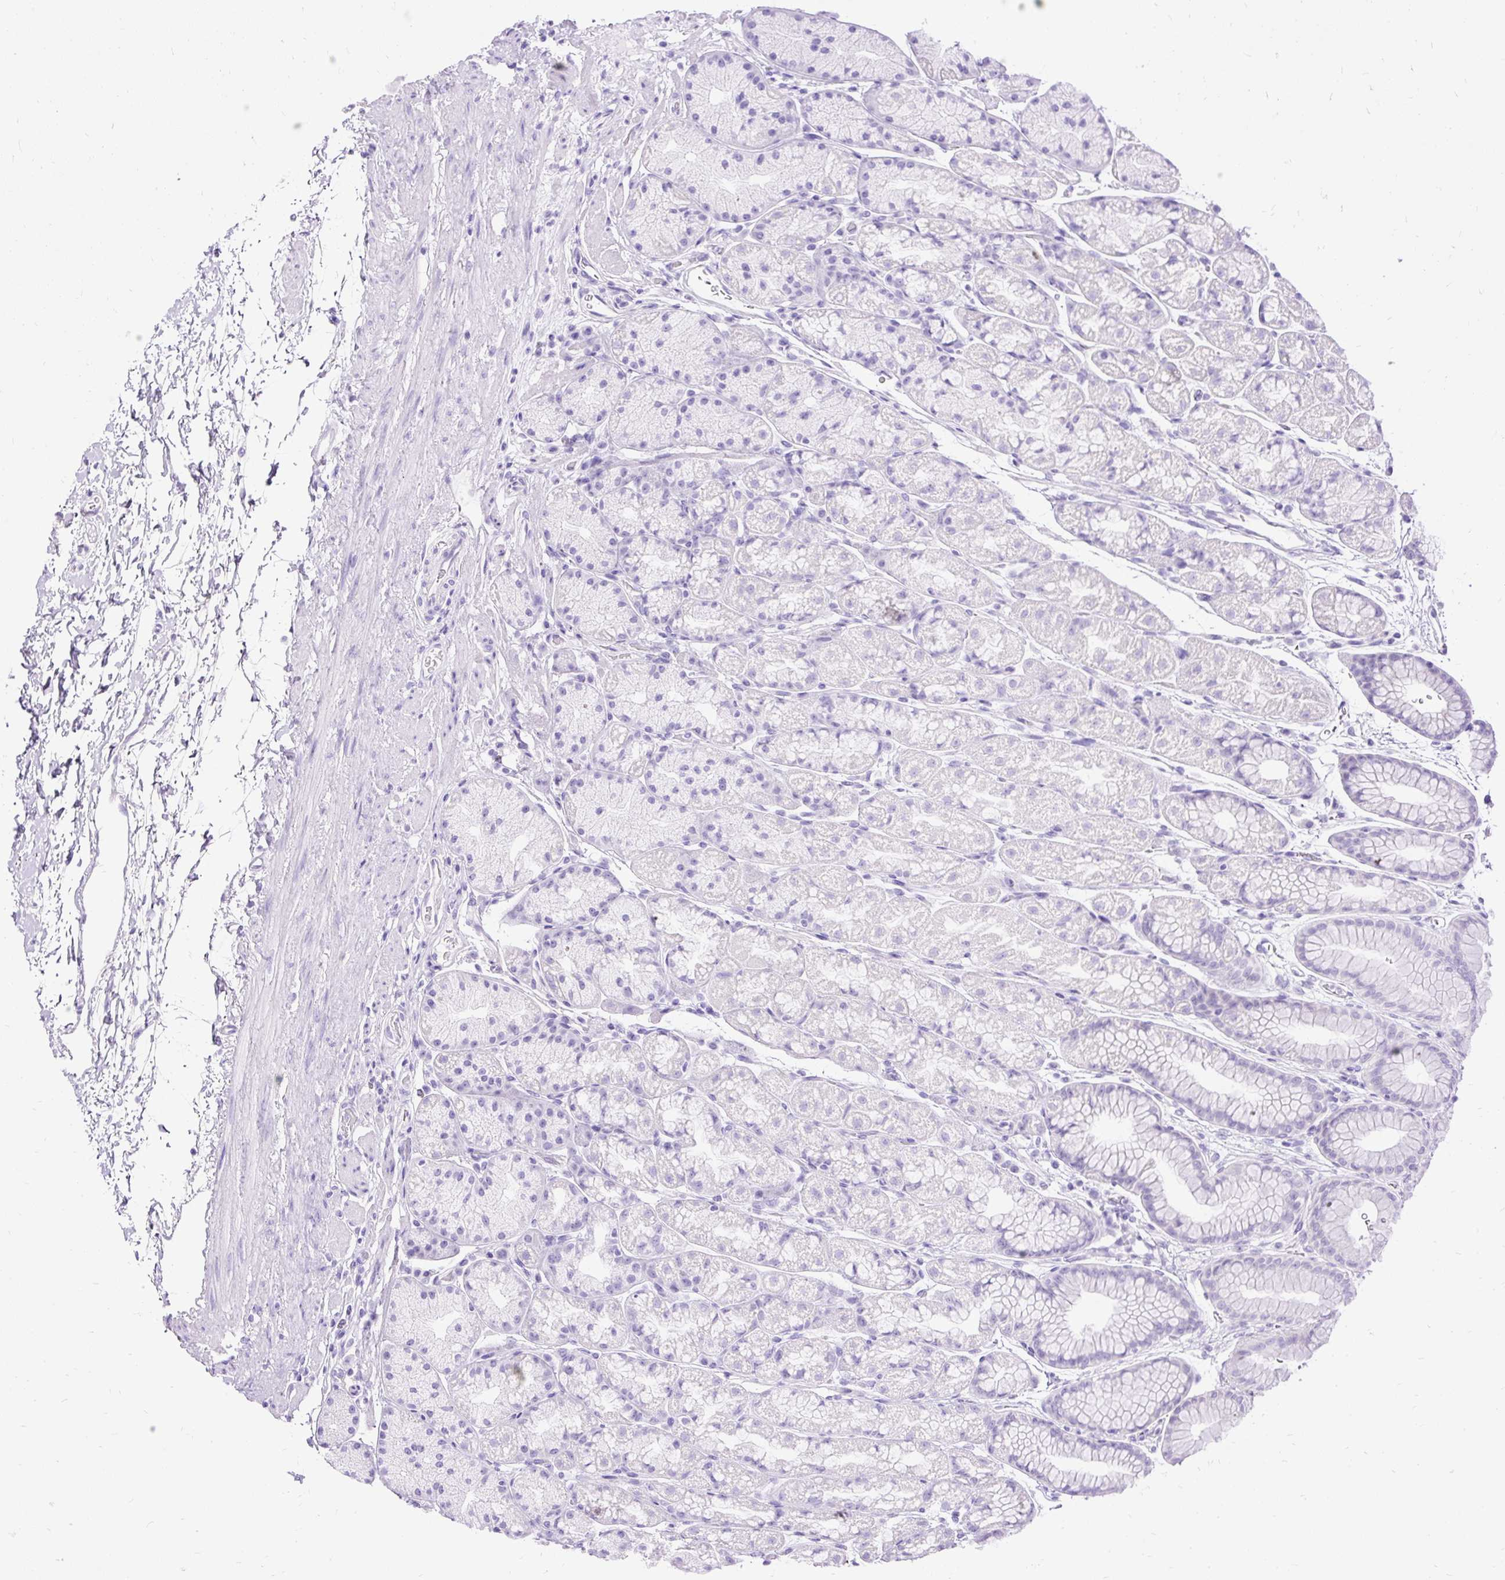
{"staining": {"intensity": "negative", "quantity": "none", "location": "none"}, "tissue": "stomach", "cell_type": "Glandular cells", "image_type": "normal", "snomed": [{"axis": "morphology", "description": "Normal tissue, NOS"}, {"axis": "topography", "description": "Stomach, lower"}], "caption": "Immunohistochemistry (IHC) of benign stomach demonstrates no expression in glandular cells.", "gene": "HEY1", "patient": {"sex": "male", "age": 67}}